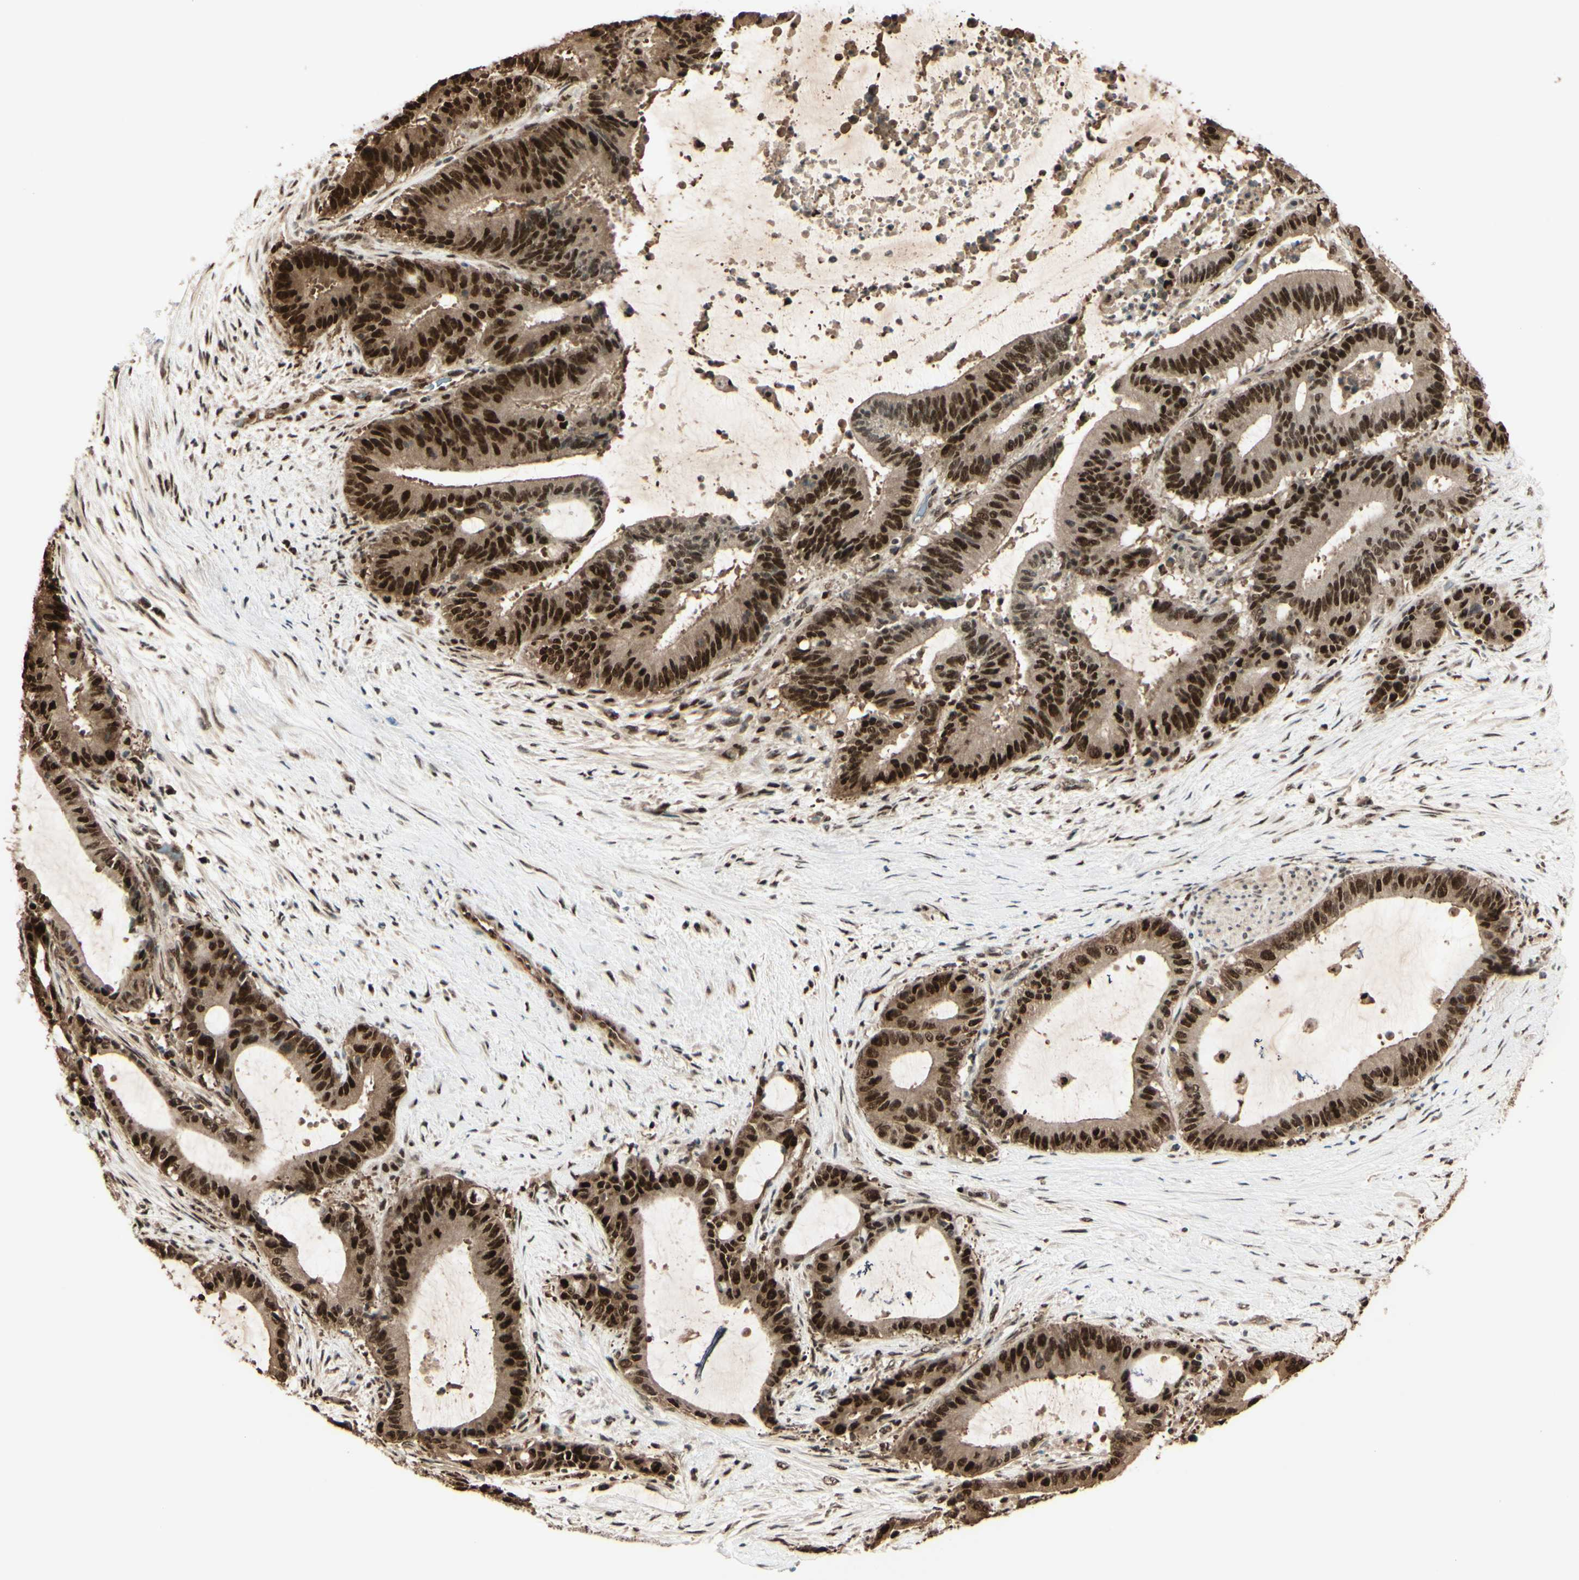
{"staining": {"intensity": "strong", "quantity": ">75%", "location": "cytoplasmic/membranous,nuclear"}, "tissue": "liver cancer", "cell_type": "Tumor cells", "image_type": "cancer", "snomed": [{"axis": "morphology", "description": "Cholangiocarcinoma"}, {"axis": "topography", "description": "Liver"}], "caption": "Brown immunohistochemical staining in human liver cancer (cholangiocarcinoma) reveals strong cytoplasmic/membranous and nuclear staining in approximately >75% of tumor cells.", "gene": "HSF1", "patient": {"sex": "female", "age": 73}}